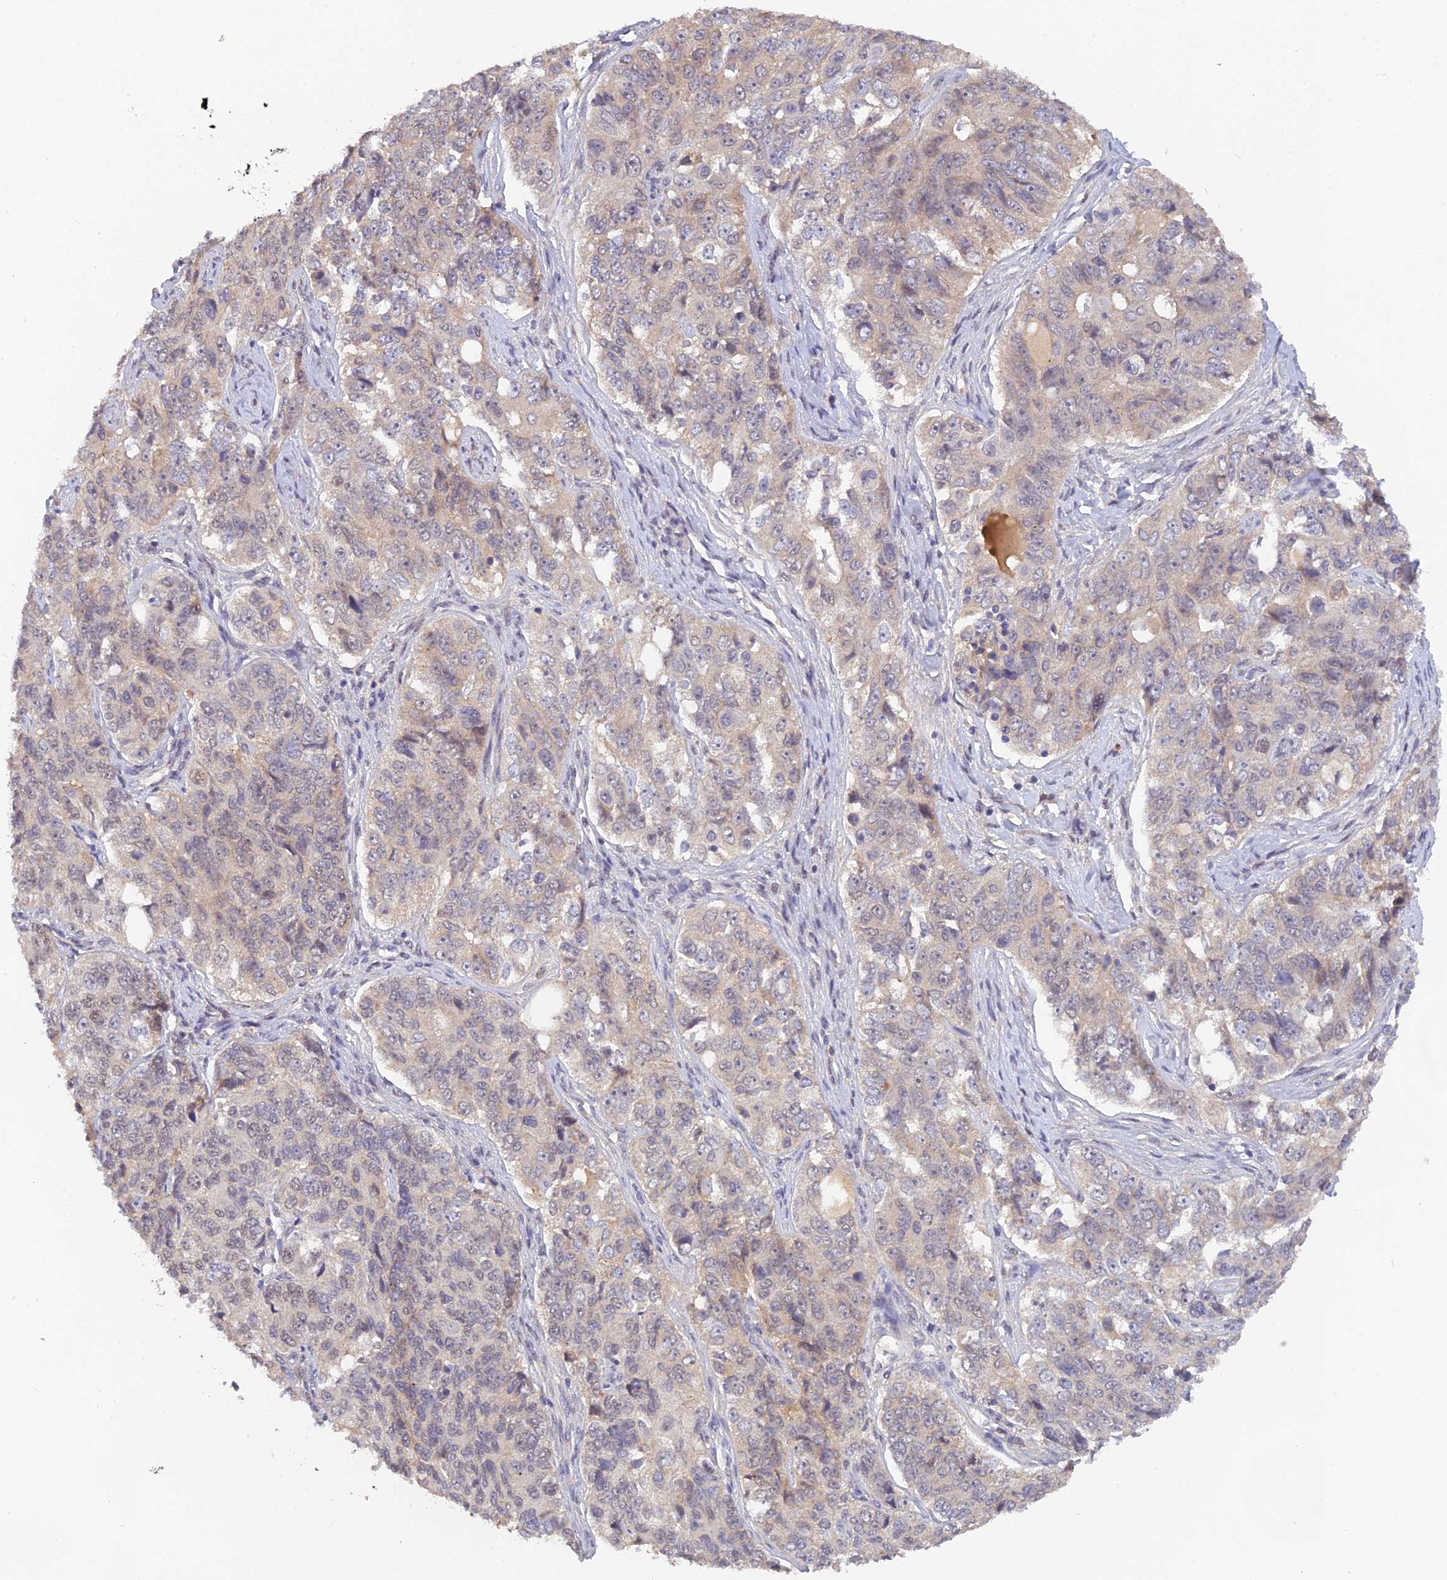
{"staining": {"intensity": "negative", "quantity": "none", "location": "none"}, "tissue": "ovarian cancer", "cell_type": "Tumor cells", "image_type": "cancer", "snomed": [{"axis": "morphology", "description": "Carcinoma, endometroid"}, {"axis": "topography", "description": "Ovary"}], "caption": "This is a image of immunohistochemistry (IHC) staining of endometroid carcinoma (ovarian), which shows no expression in tumor cells. (DAB immunohistochemistry visualized using brightfield microscopy, high magnification).", "gene": "ZNF436", "patient": {"sex": "female", "age": 51}}